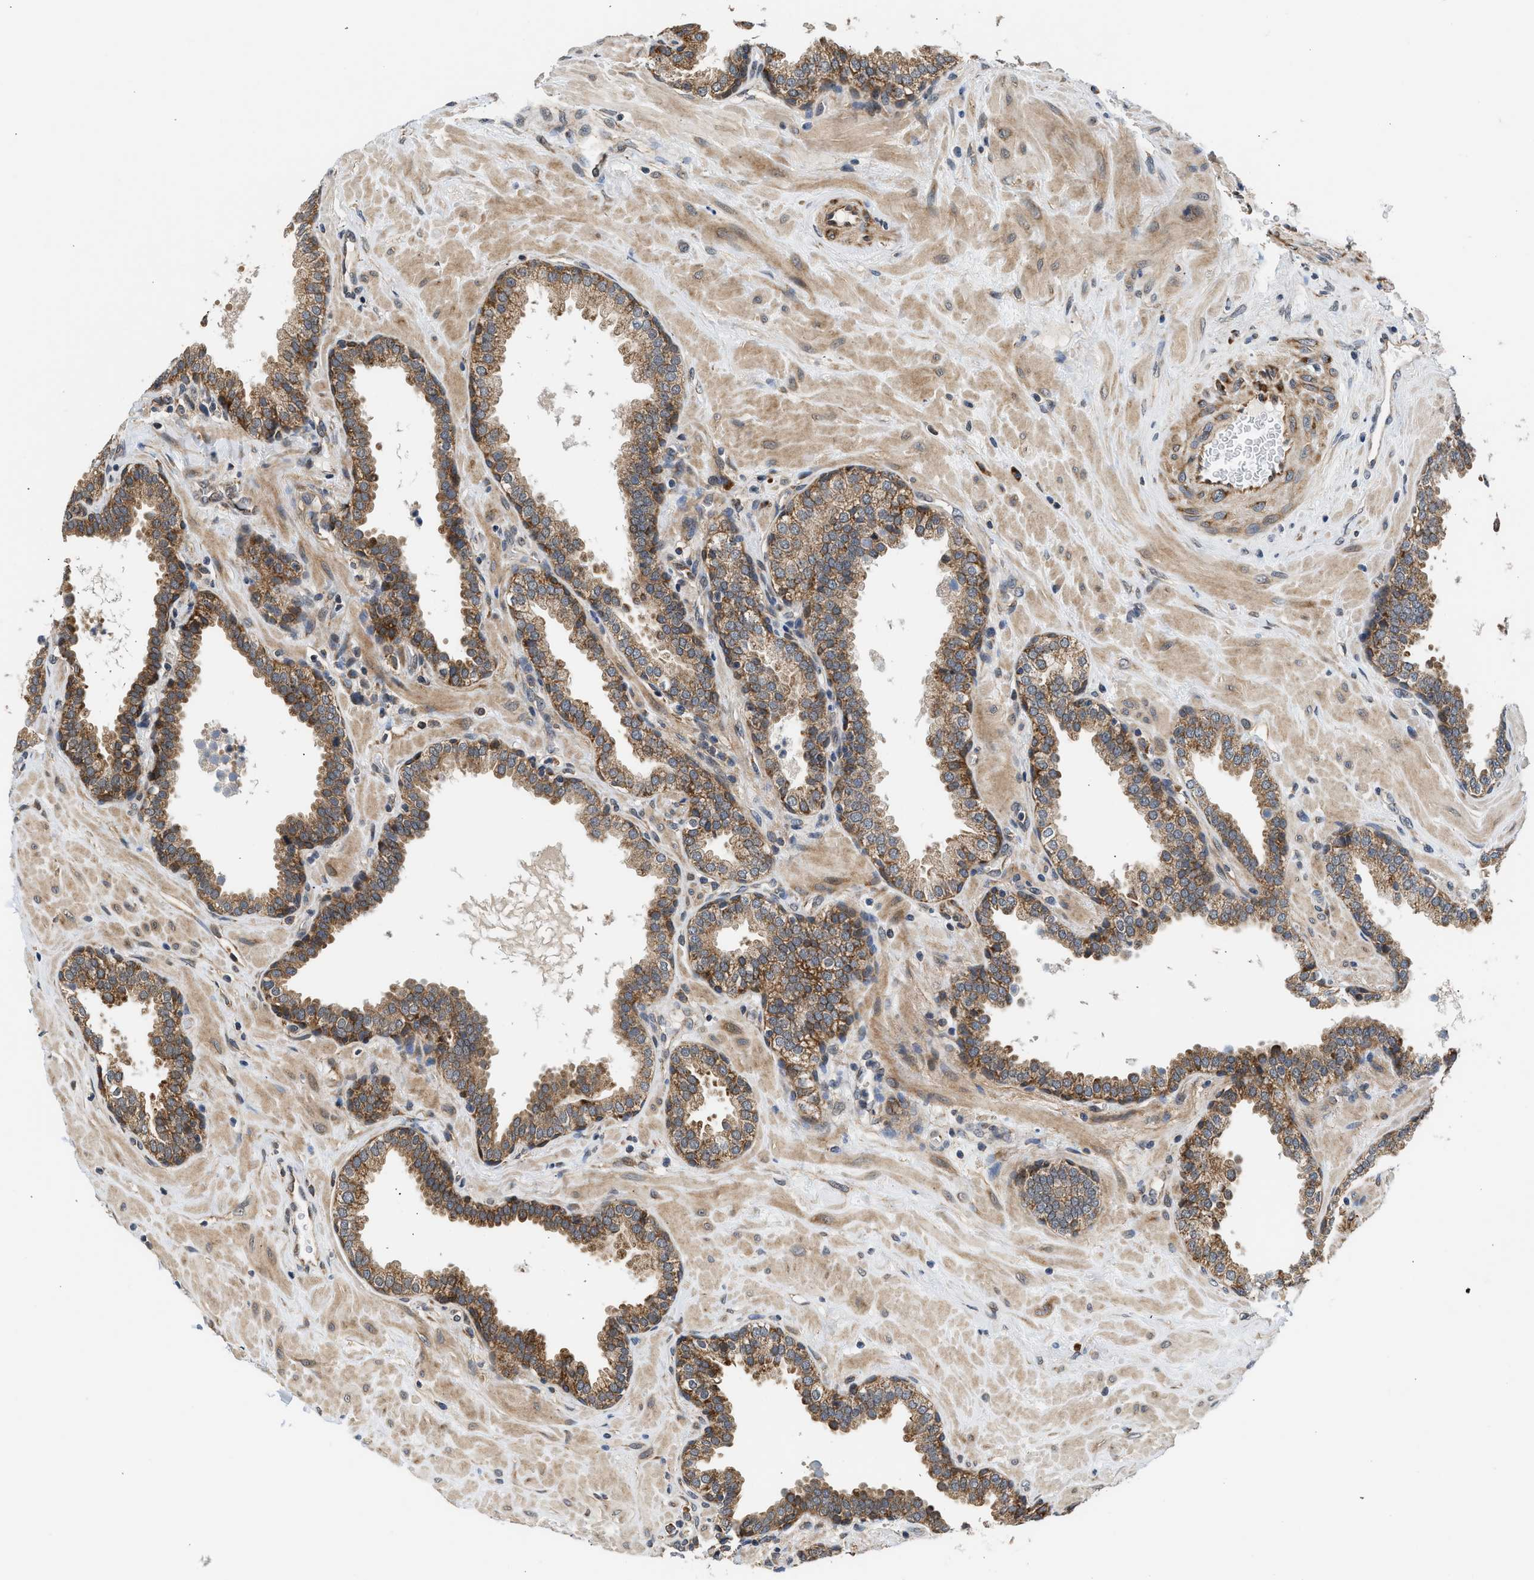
{"staining": {"intensity": "moderate", "quantity": "25%-75%", "location": "cytoplasmic/membranous"}, "tissue": "prostate", "cell_type": "Glandular cells", "image_type": "normal", "snomed": [{"axis": "morphology", "description": "Normal tissue, NOS"}, {"axis": "topography", "description": "Prostate"}], "caption": "Immunohistochemistry (IHC) staining of unremarkable prostate, which reveals medium levels of moderate cytoplasmic/membranous expression in approximately 25%-75% of glandular cells indicating moderate cytoplasmic/membranous protein expression. The staining was performed using DAB (3,3'-diaminobenzidine) (brown) for protein detection and nuclei were counterstained in hematoxylin (blue).", "gene": "POLG2", "patient": {"sex": "male", "age": 51}}